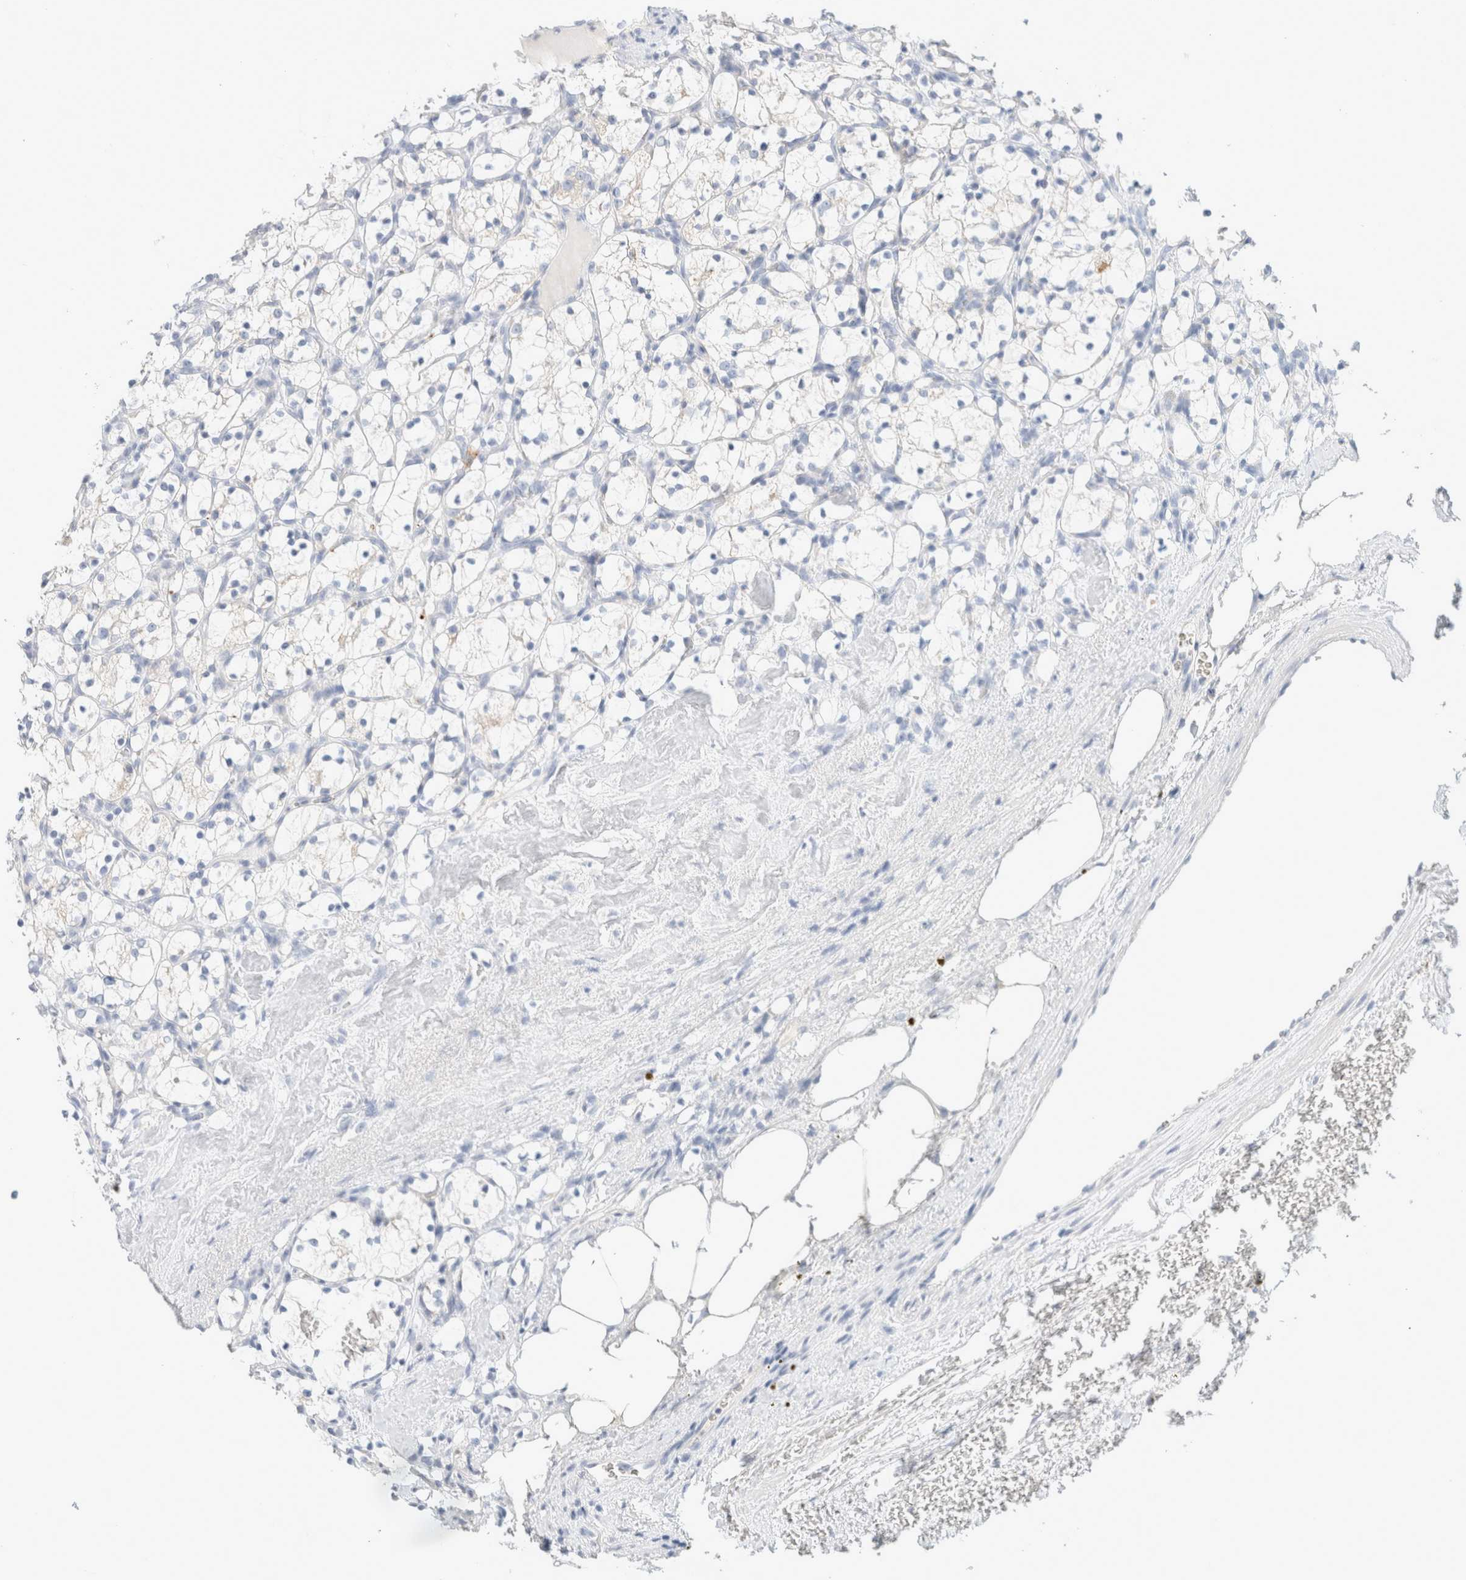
{"staining": {"intensity": "negative", "quantity": "none", "location": "none"}, "tissue": "renal cancer", "cell_type": "Tumor cells", "image_type": "cancer", "snomed": [{"axis": "morphology", "description": "Adenocarcinoma, NOS"}, {"axis": "topography", "description": "Kidney"}], "caption": "The micrograph displays no staining of tumor cells in renal cancer.", "gene": "HEXD", "patient": {"sex": "female", "age": 69}}